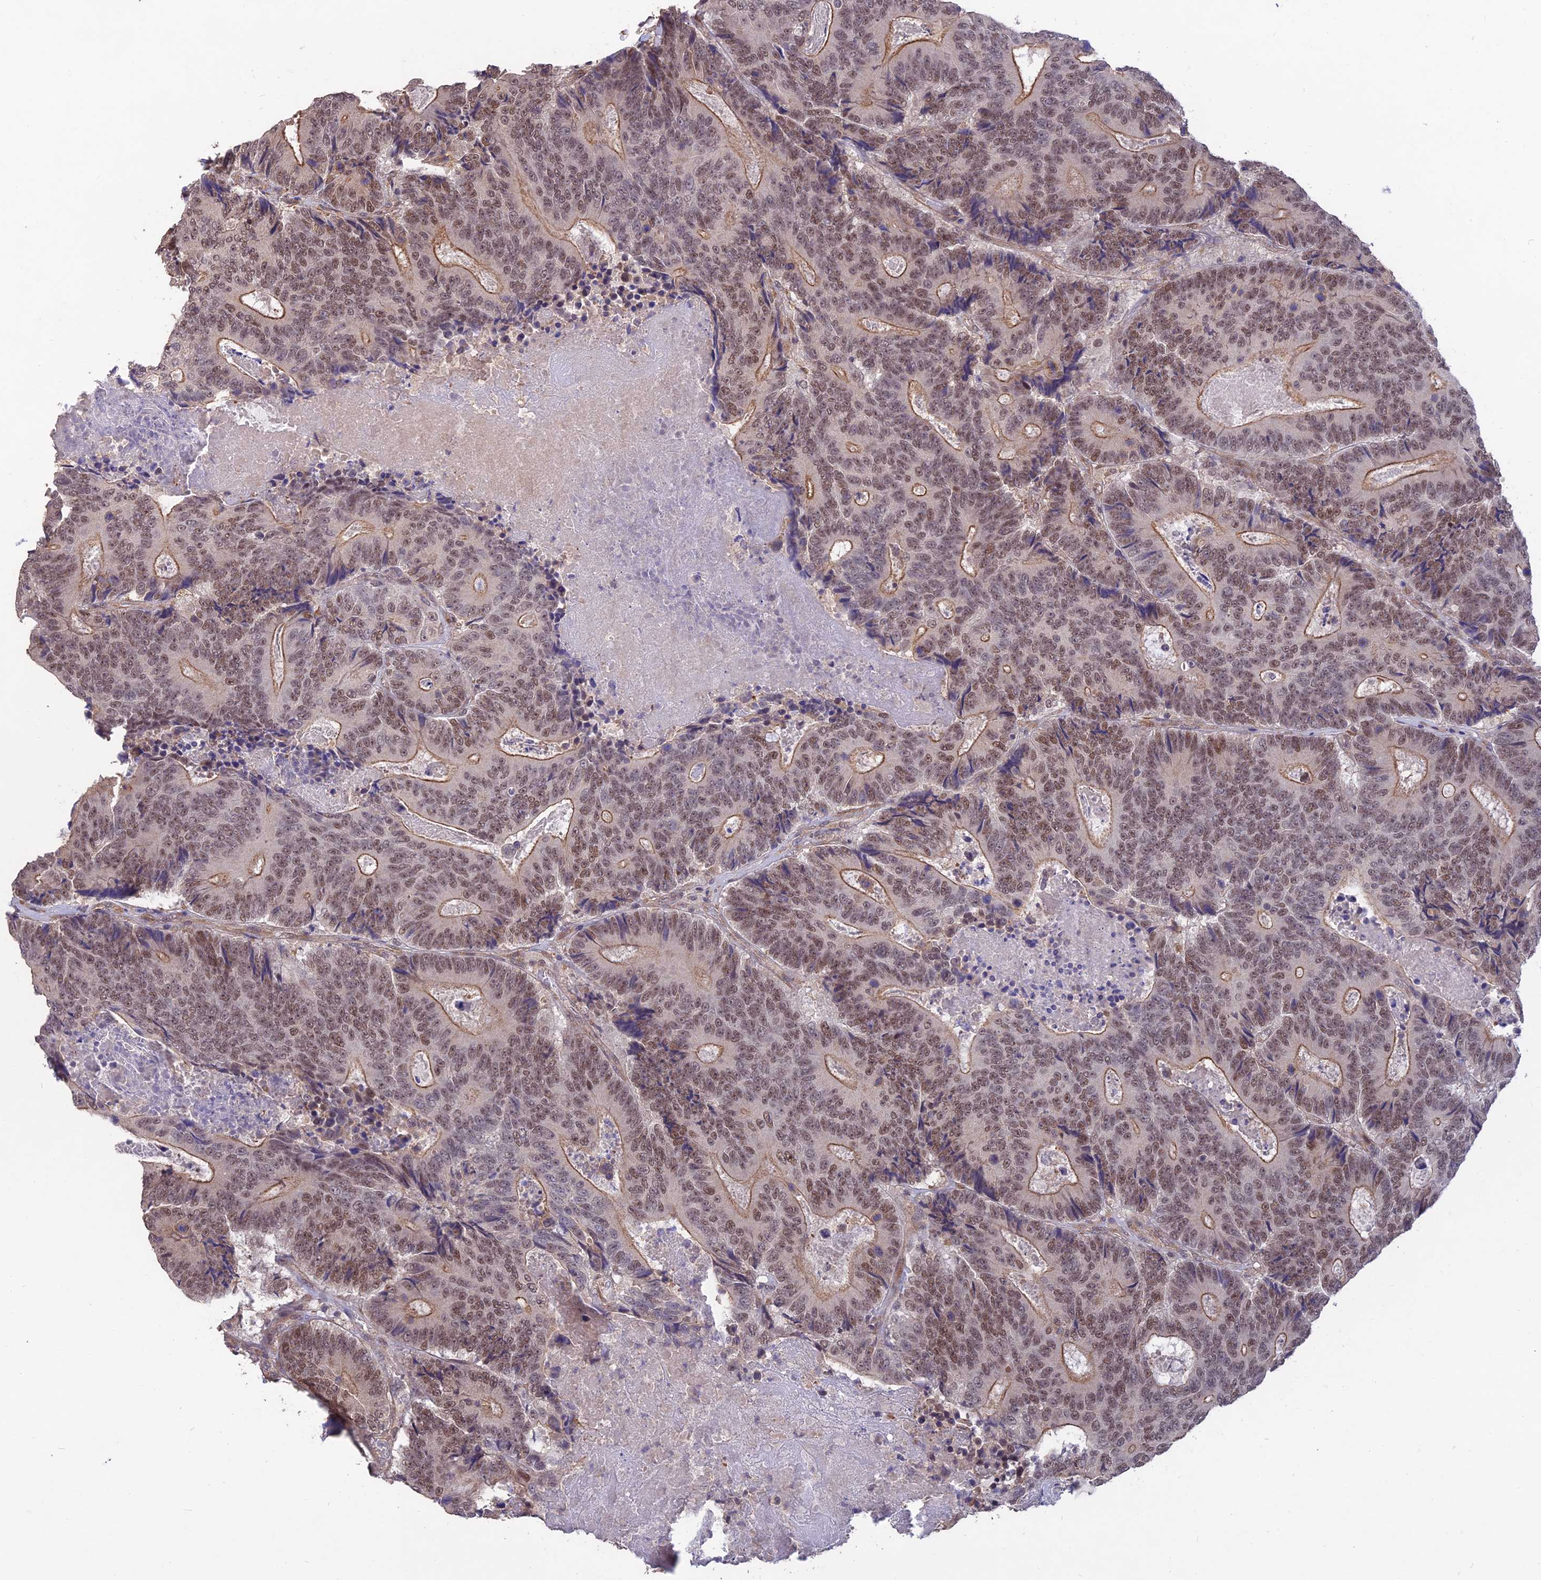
{"staining": {"intensity": "moderate", "quantity": "25%-75%", "location": "cytoplasmic/membranous,nuclear"}, "tissue": "colorectal cancer", "cell_type": "Tumor cells", "image_type": "cancer", "snomed": [{"axis": "morphology", "description": "Adenocarcinoma, NOS"}, {"axis": "topography", "description": "Colon"}], "caption": "Adenocarcinoma (colorectal) was stained to show a protein in brown. There is medium levels of moderate cytoplasmic/membranous and nuclear positivity in approximately 25%-75% of tumor cells.", "gene": "PAGR1", "patient": {"sex": "male", "age": 83}}